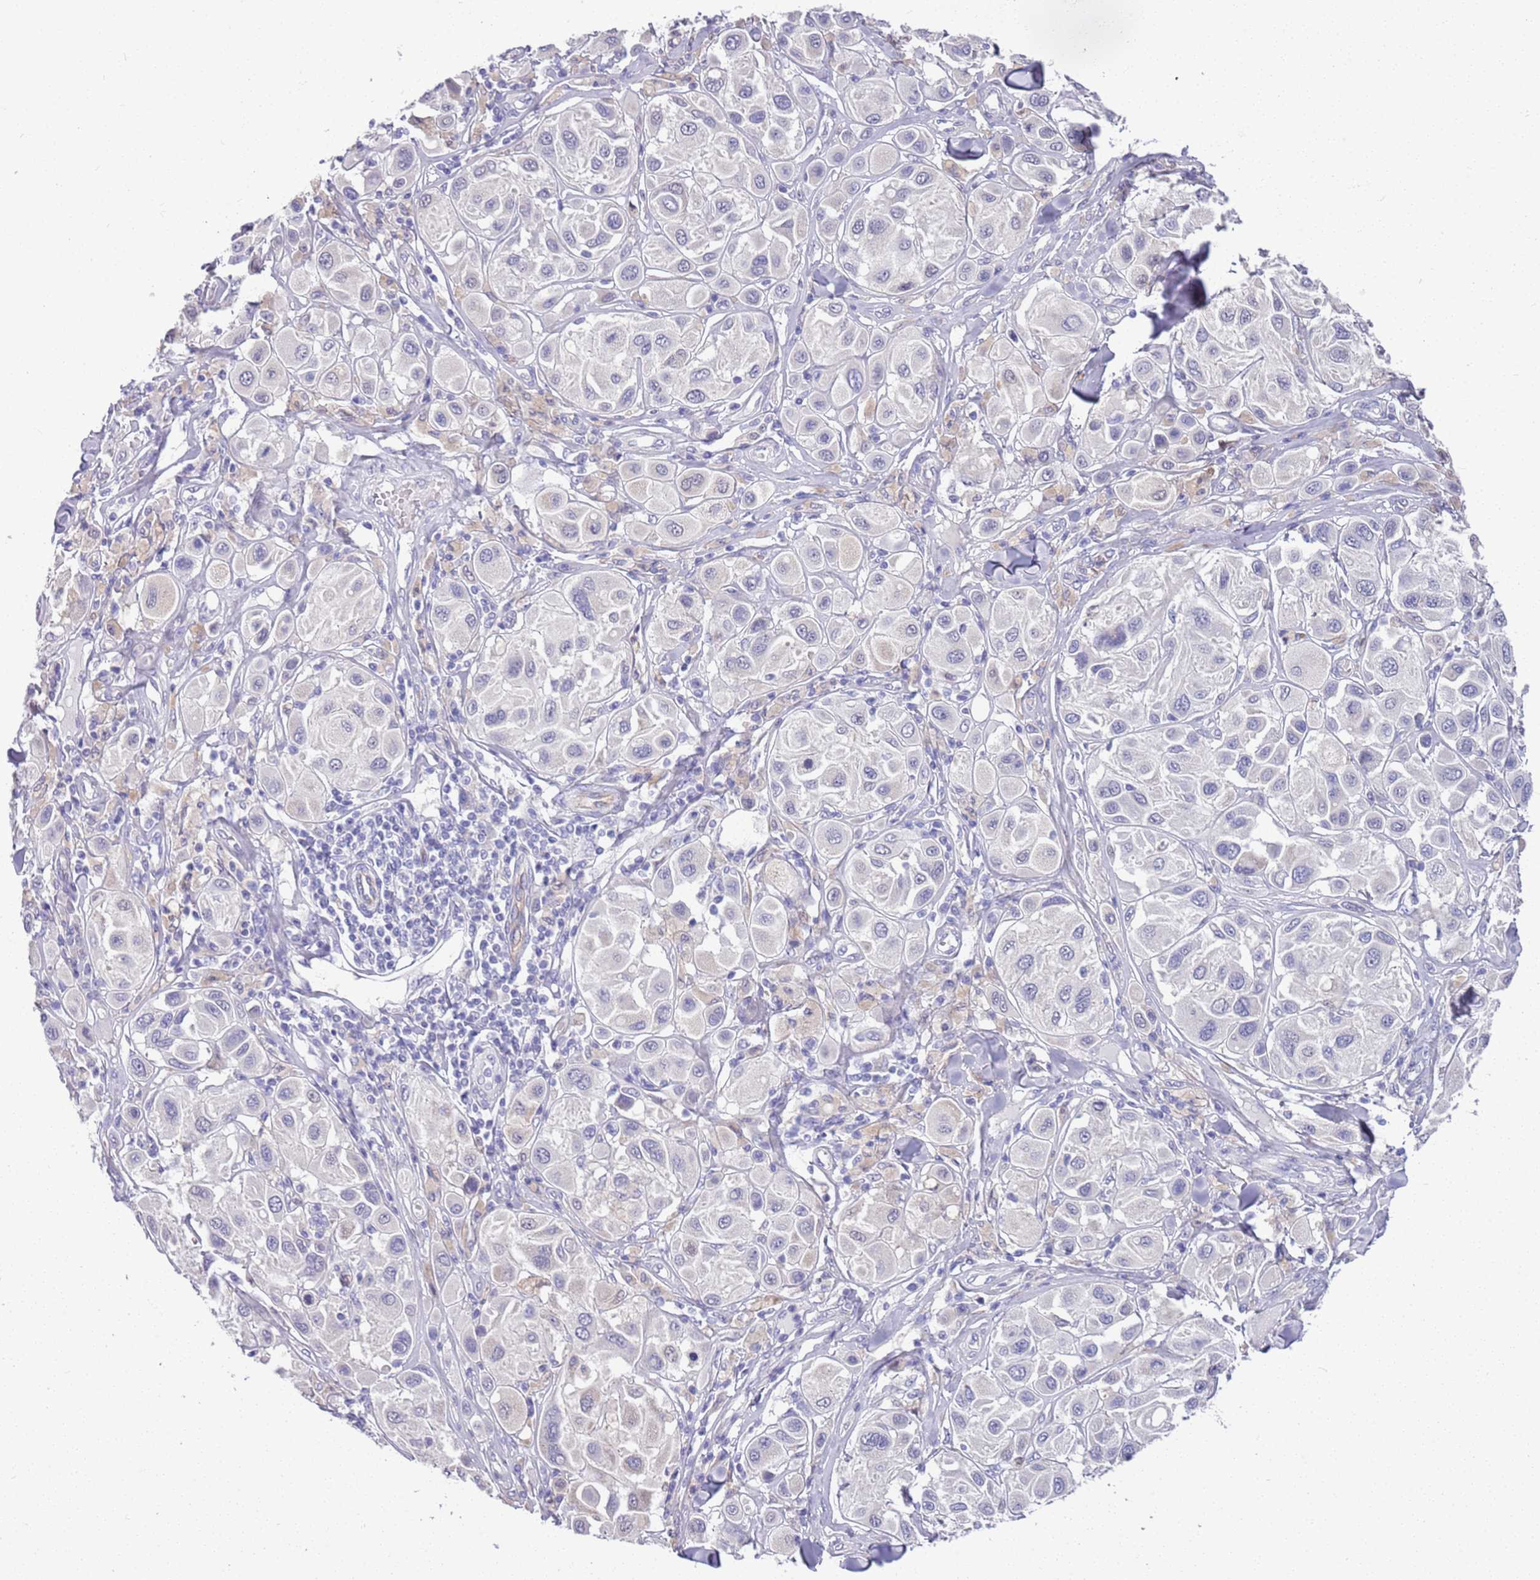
{"staining": {"intensity": "negative", "quantity": "none", "location": "none"}, "tissue": "melanoma", "cell_type": "Tumor cells", "image_type": "cancer", "snomed": [{"axis": "morphology", "description": "Malignant melanoma, Metastatic site"}, {"axis": "topography", "description": "Skin"}], "caption": "There is no significant staining in tumor cells of melanoma.", "gene": "BRMS1L", "patient": {"sex": "male", "age": 41}}